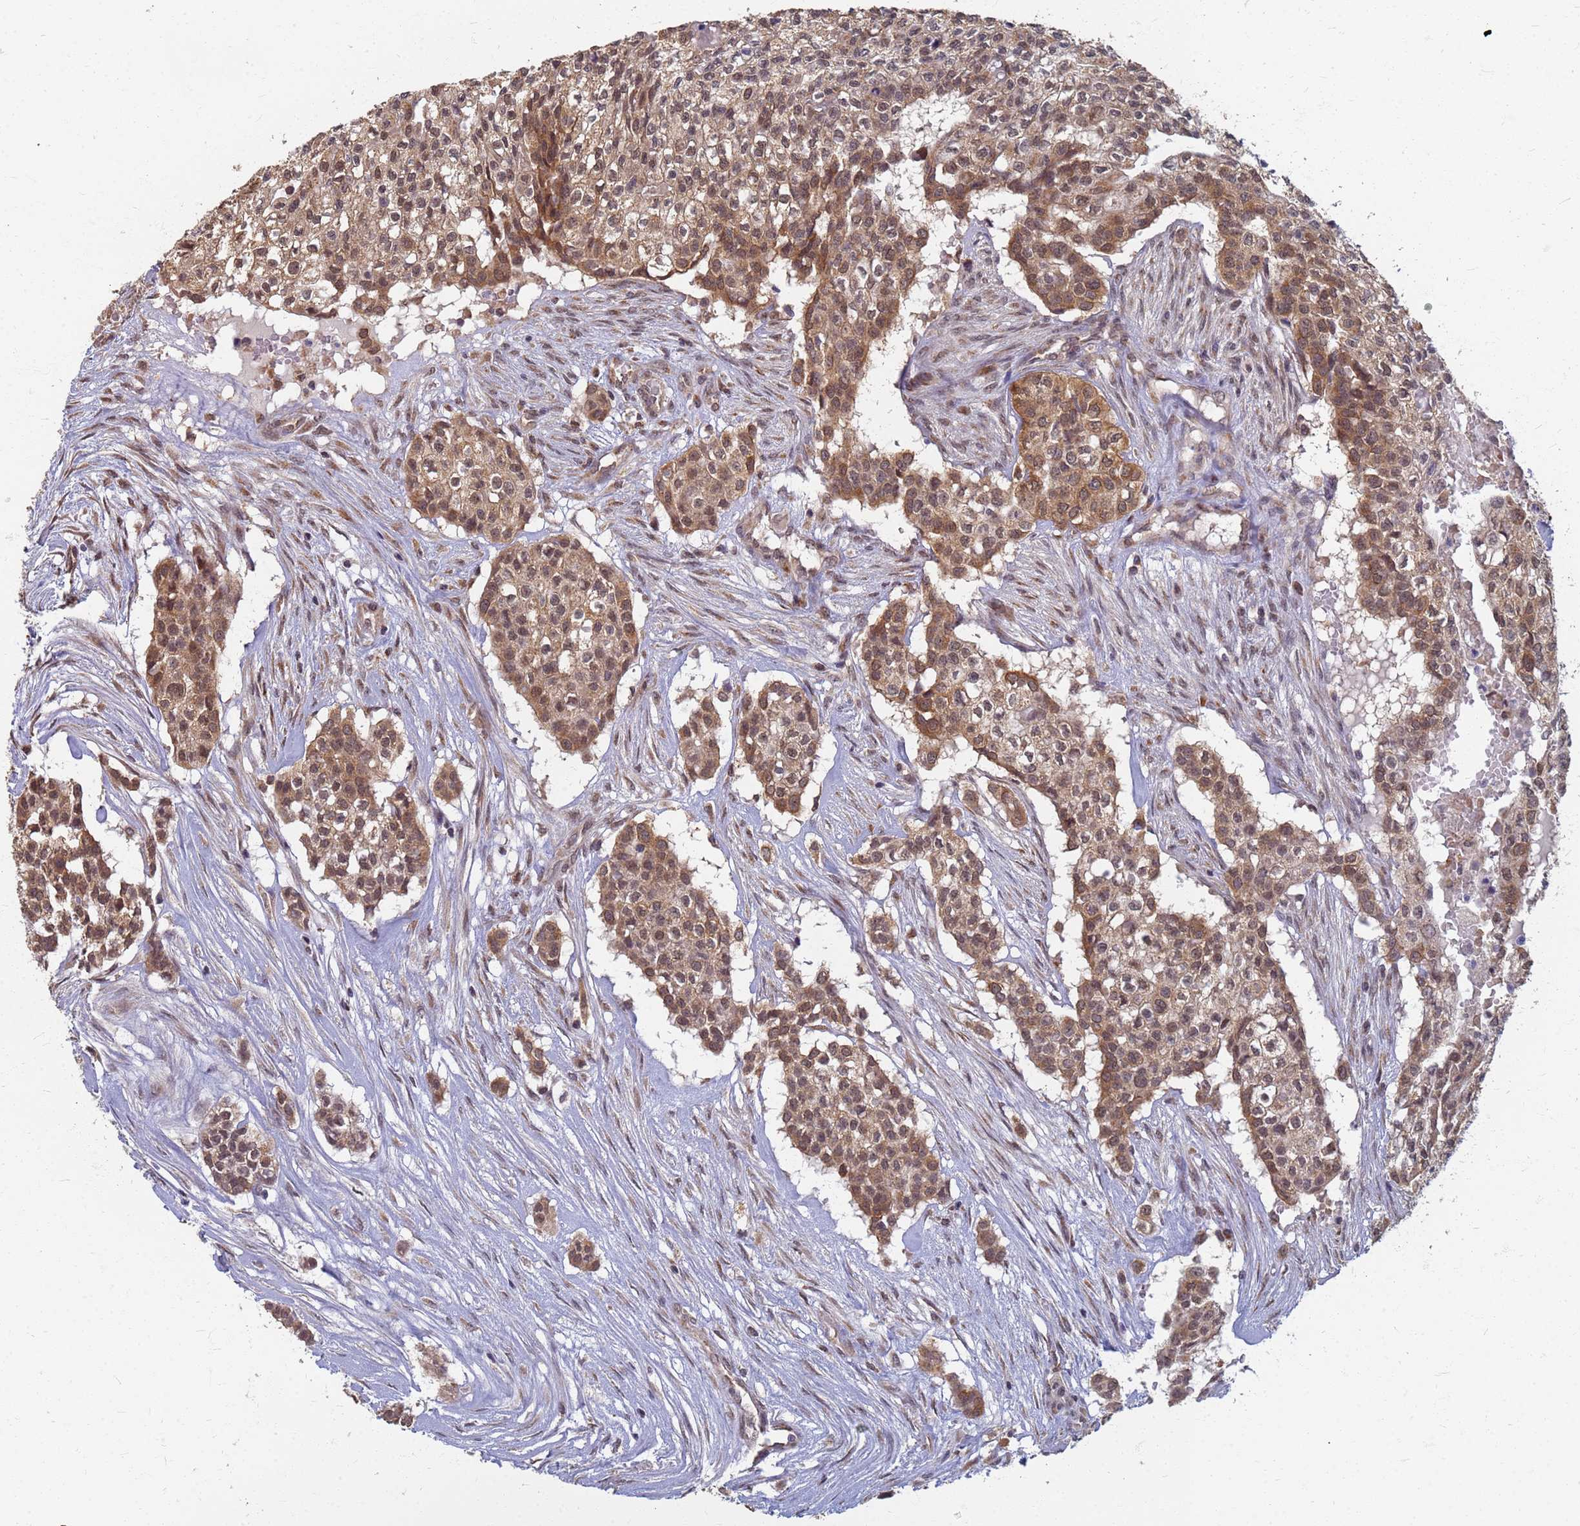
{"staining": {"intensity": "moderate", "quantity": ">75%", "location": "cytoplasmic/membranous,nuclear"}, "tissue": "head and neck cancer", "cell_type": "Tumor cells", "image_type": "cancer", "snomed": [{"axis": "morphology", "description": "Adenocarcinoma, NOS"}, {"axis": "topography", "description": "Head-Neck"}], "caption": "IHC histopathology image of neoplastic tissue: head and neck cancer stained using immunohistochemistry demonstrates medium levels of moderate protein expression localized specifically in the cytoplasmic/membranous and nuclear of tumor cells, appearing as a cytoplasmic/membranous and nuclear brown color.", "gene": "ITGB4", "patient": {"sex": "male", "age": 81}}